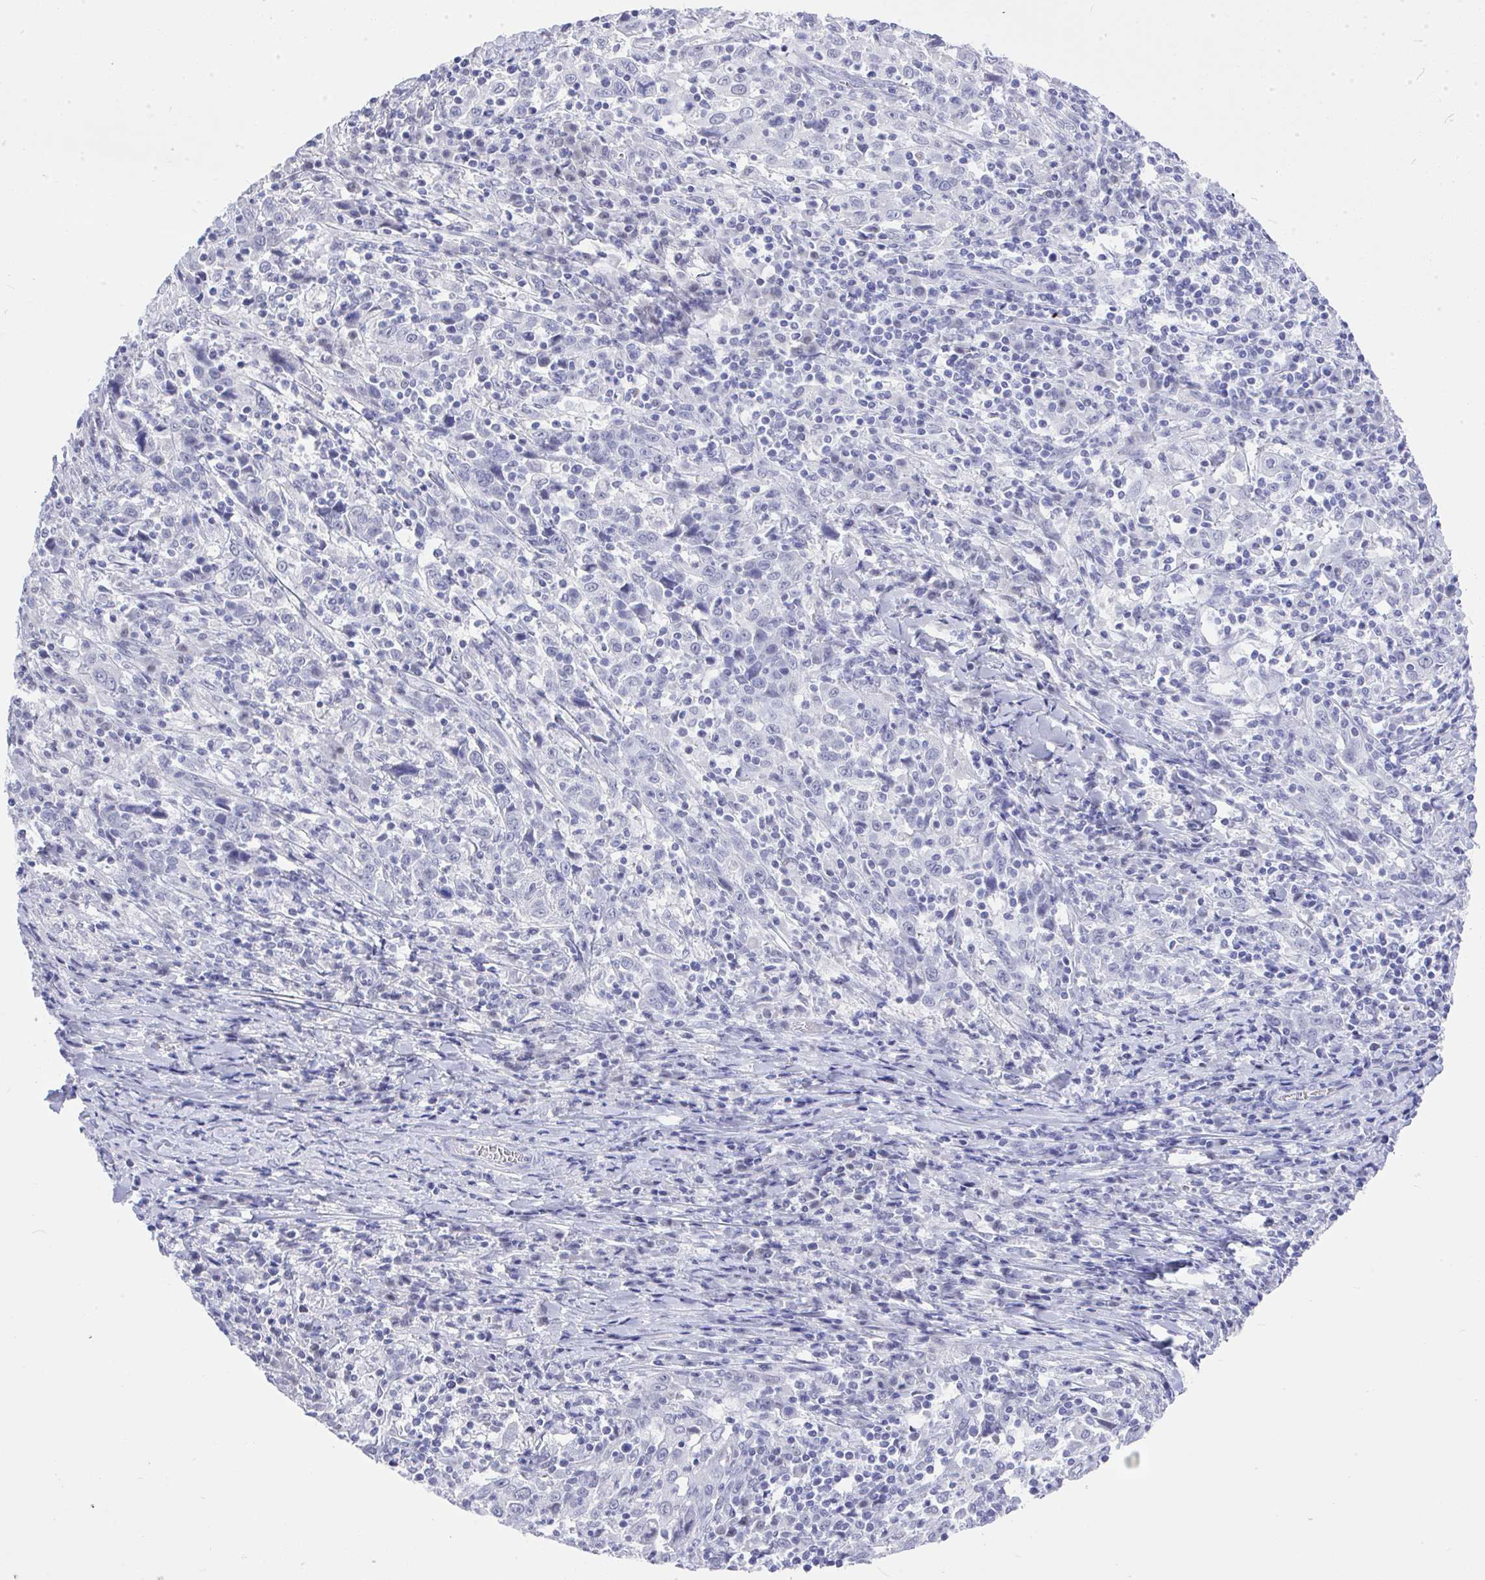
{"staining": {"intensity": "negative", "quantity": "none", "location": "none"}, "tissue": "cervical cancer", "cell_type": "Tumor cells", "image_type": "cancer", "snomed": [{"axis": "morphology", "description": "Squamous cell carcinoma, NOS"}, {"axis": "topography", "description": "Cervix"}], "caption": "A high-resolution photomicrograph shows IHC staining of cervical cancer, which reveals no significant positivity in tumor cells.", "gene": "MS4A12", "patient": {"sex": "female", "age": 46}}